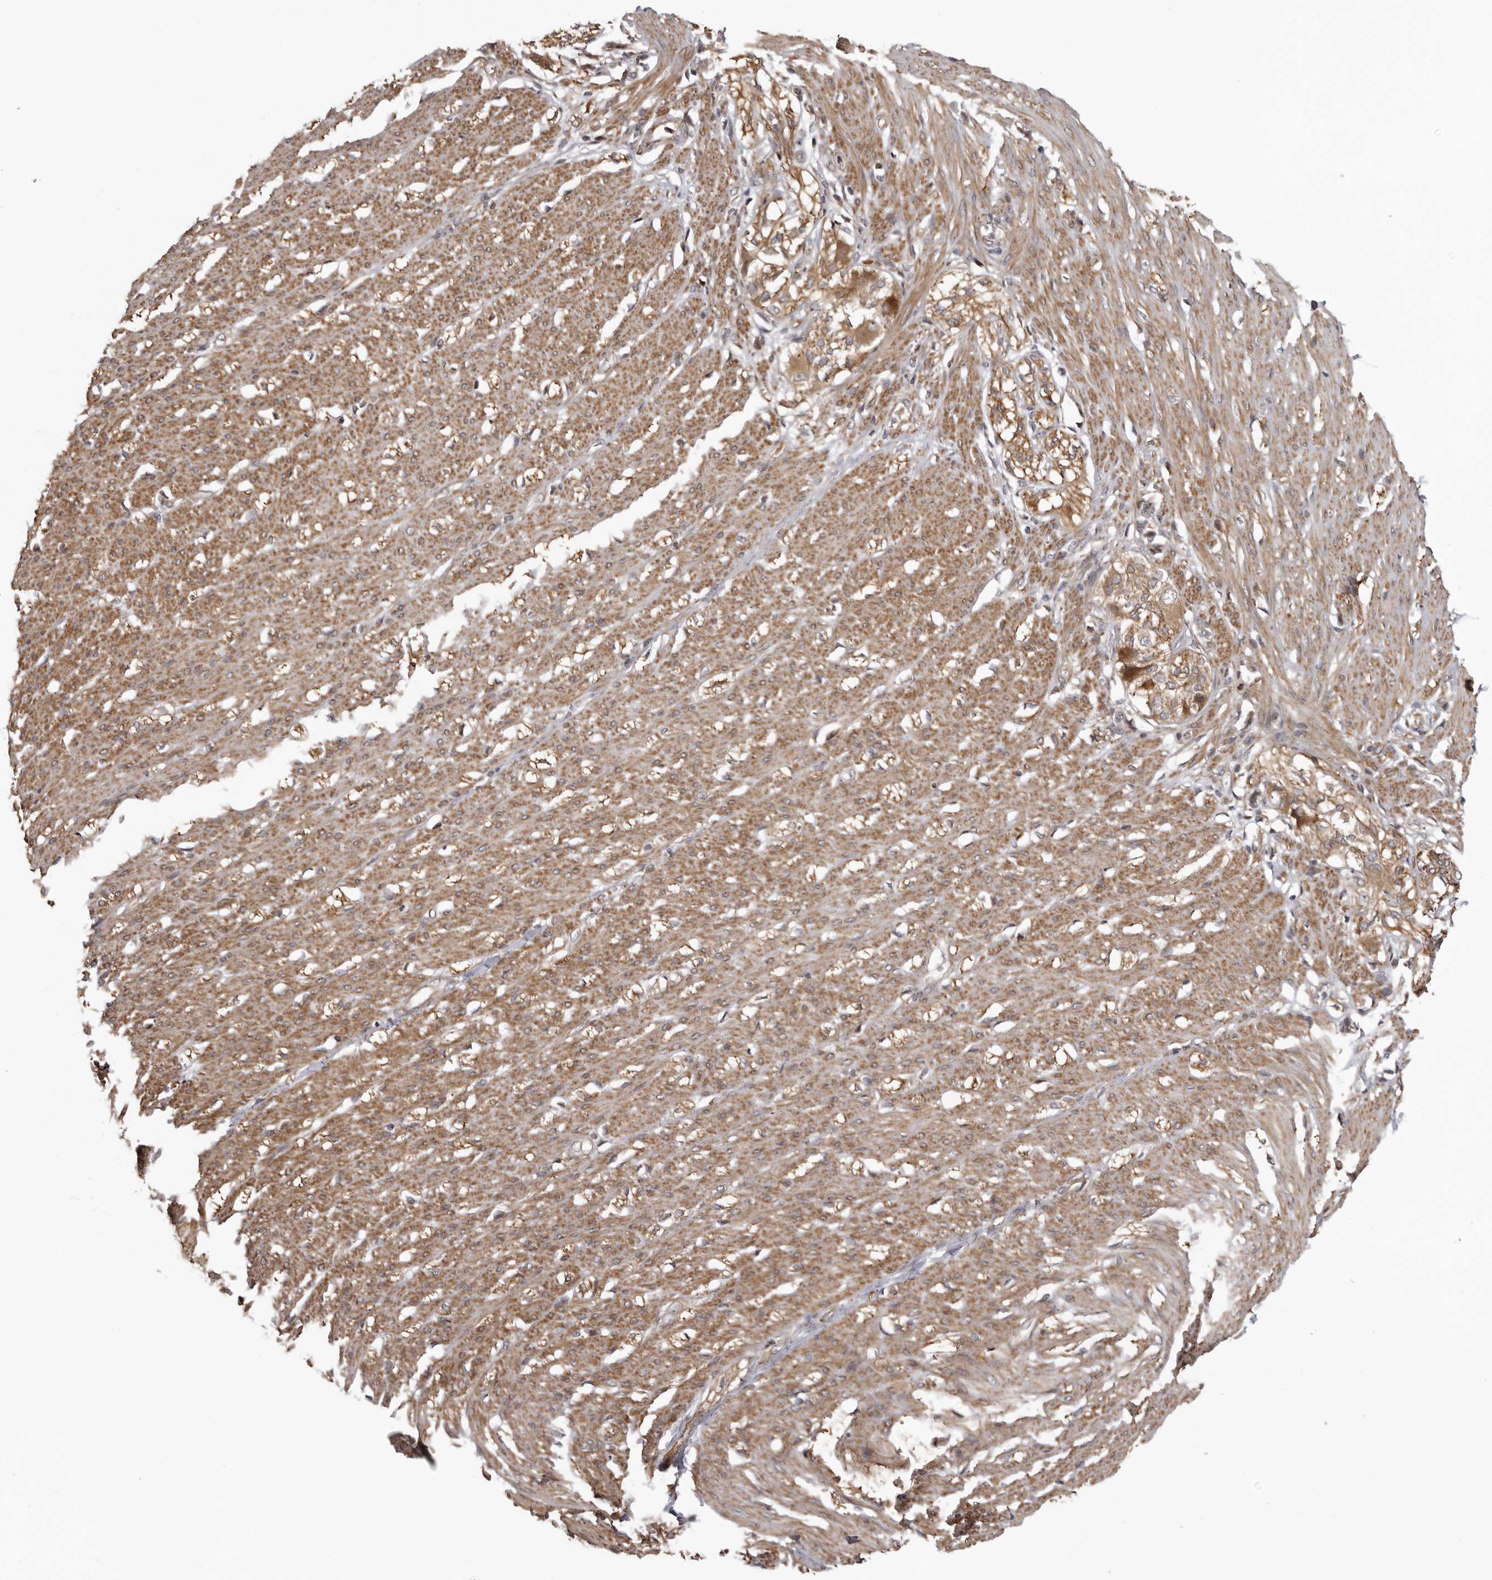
{"staining": {"intensity": "moderate", "quantity": ">75%", "location": "cytoplasmic/membranous"}, "tissue": "smooth muscle", "cell_type": "Smooth muscle cells", "image_type": "normal", "snomed": [{"axis": "morphology", "description": "Normal tissue, NOS"}, {"axis": "morphology", "description": "Adenocarcinoma, NOS"}, {"axis": "topography", "description": "Colon"}, {"axis": "topography", "description": "Peripheral nerve tissue"}], "caption": "Protein expression analysis of unremarkable smooth muscle shows moderate cytoplasmic/membranous expression in about >75% of smooth muscle cells.", "gene": "ZNRF1", "patient": {"sex": "male", "age": 14}}